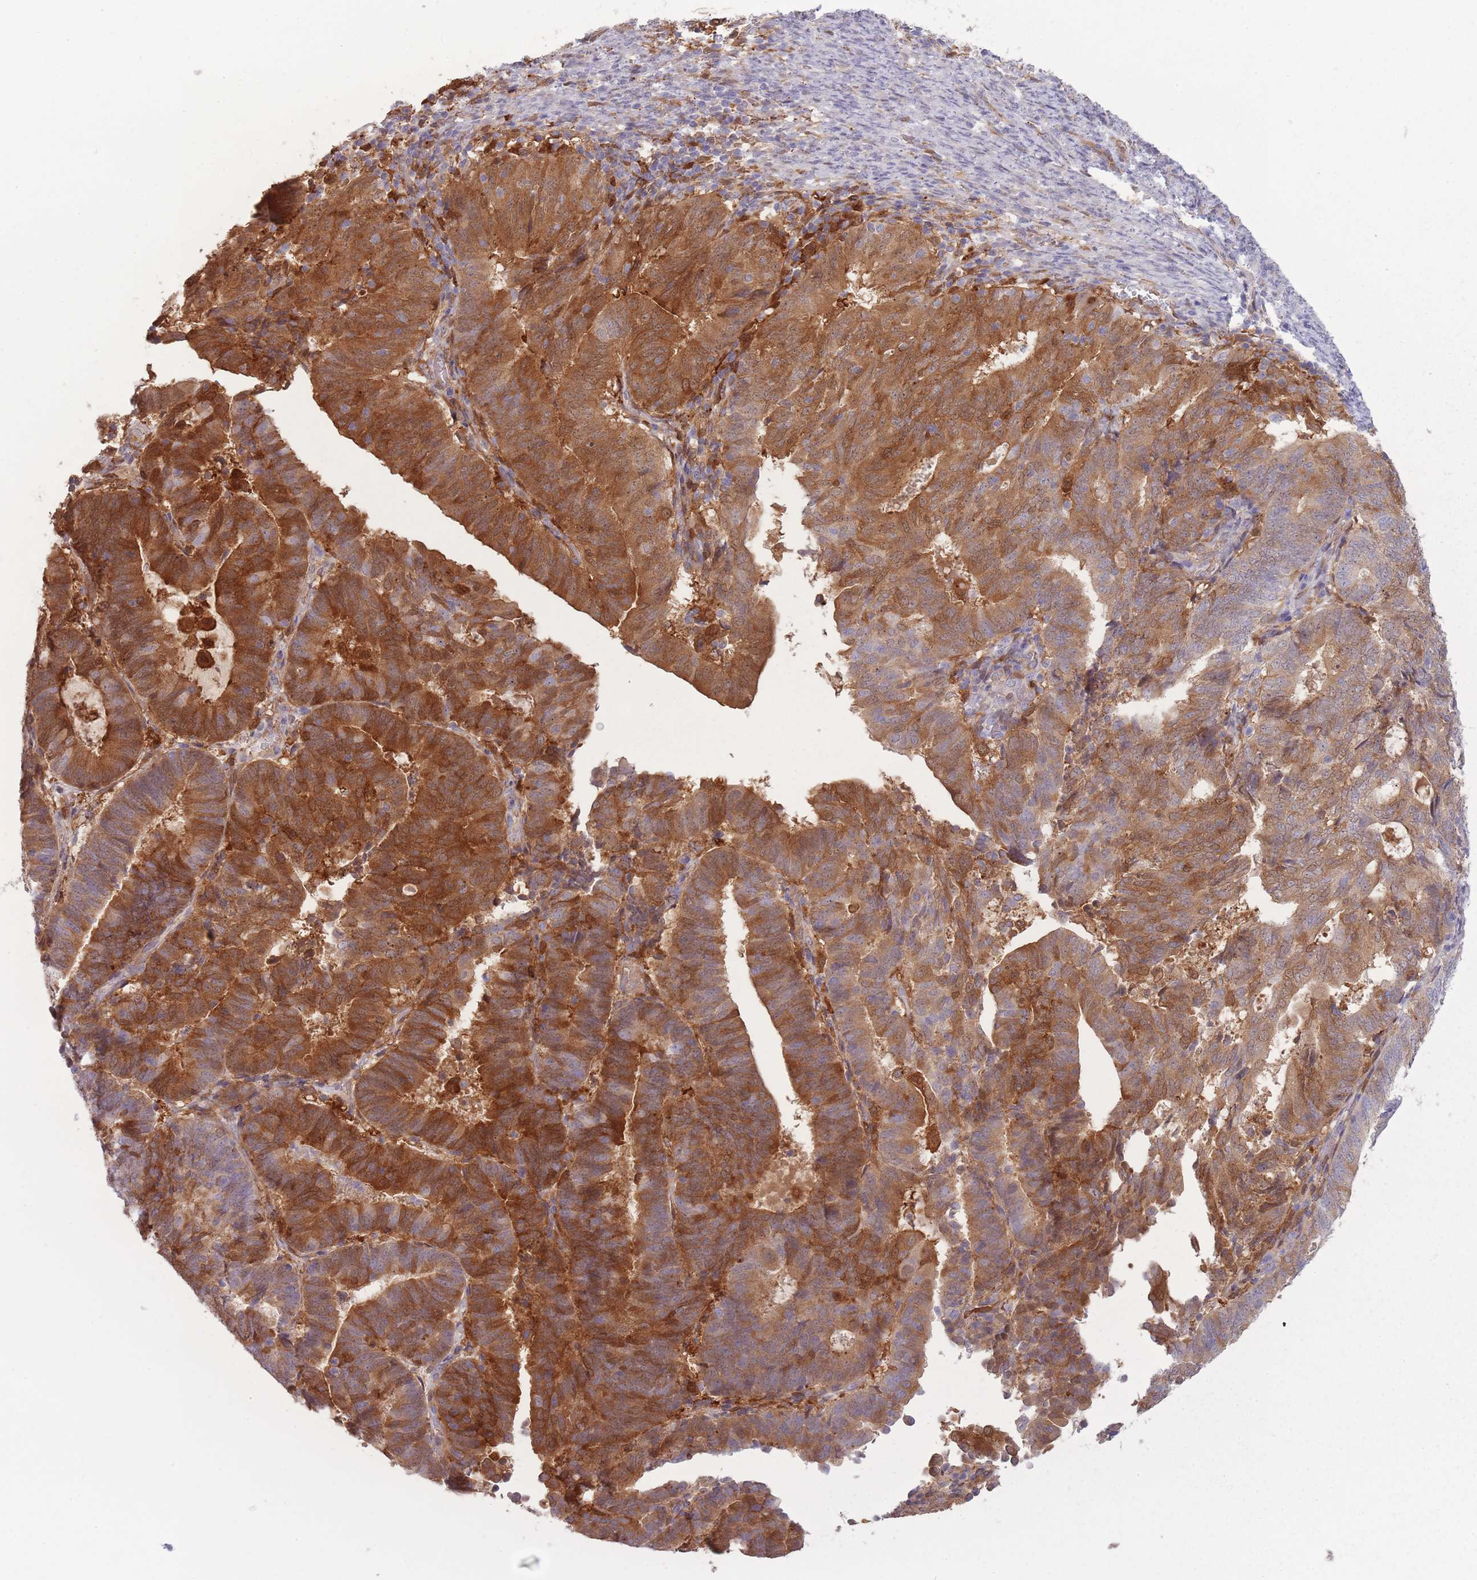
{"staining": {"intensity": "moderate", "quantity": ">75%", "location": "cytoplasmic/membranous,nuclear"}, "tissue": "endometrial cancer", "cell_type": "Tumor cells", "image_type": "cancer", "snomed": [{"axis": "morphology", "description": "Adenocarcinoma, NOS"}, {"axis": "topography", "description": "Endometrium"}], "caption": "Tumor cells display moderate cytoplasmic/membranous and nuclear positivity in approximately >75% of cells in adenocarcinoma (endometrial).", "gene": "LGALS9", "patient": {"sex": "female", "age": 70}}